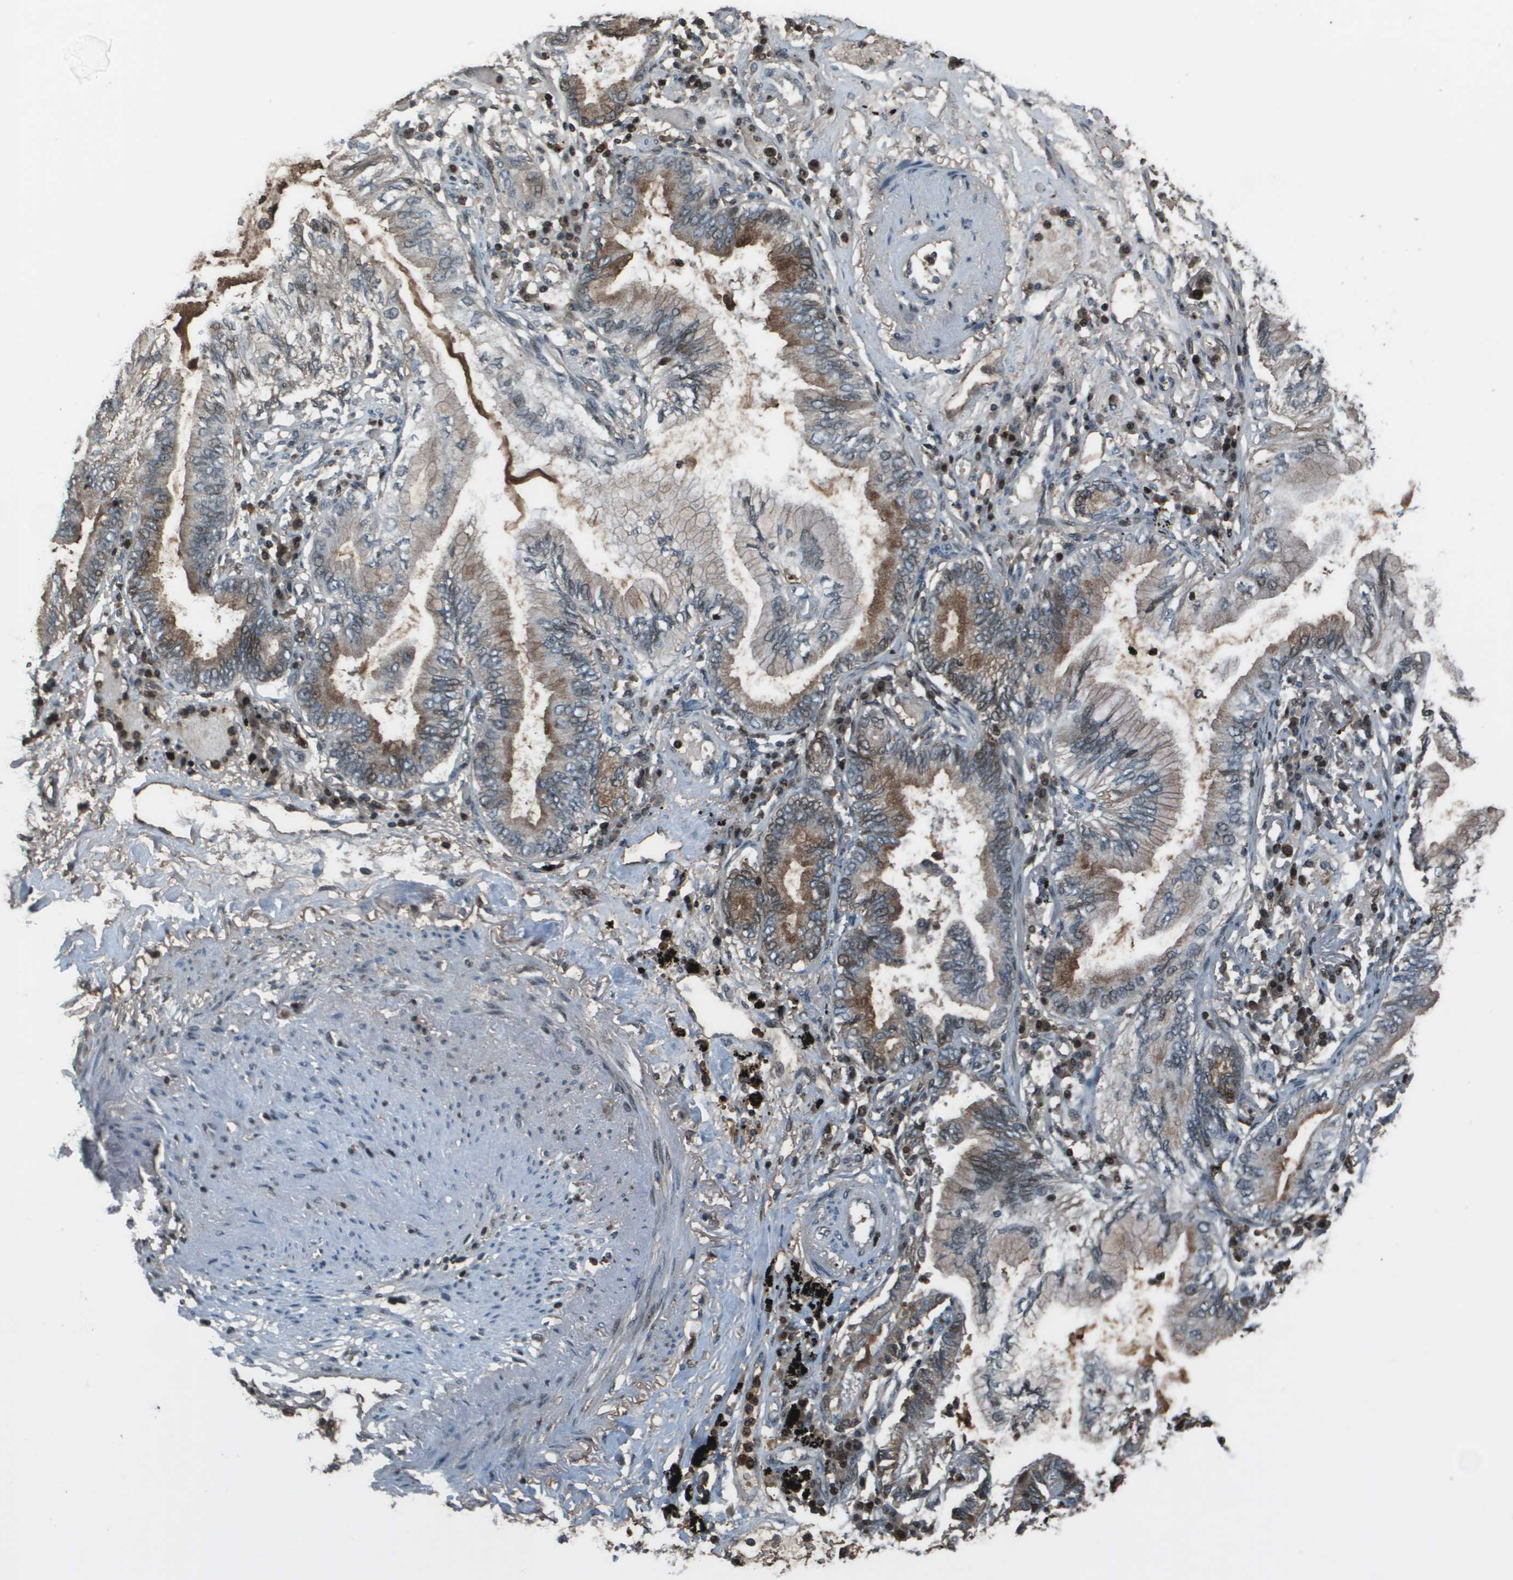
{"staining": {"intensity": "moderate", "quantity": "25%-75%", "location": "cytoplasmic/membranous"}, "tissue": "lung cancer", "cell_type": "Tumor cells", "image_type": "cancer", "snomed": [{"axis": "morphology", "description": "Normal tissue, NOS"}, {"axis": "morphology", "description": "Adenocarcinoma, NOS"}, {"axis": "topography", "description": "Bronchus"}, {"axis": "topography", "description": "Lung"}], "caption": "This is a micrograph of immunohistochemistry (IHC) staining of lung cancer, which shows moderate expression in the cytoplasmic/membranous of tumor cells.", "gene": "CXCL12", "patient": {"sex": "female", "age": 70}}